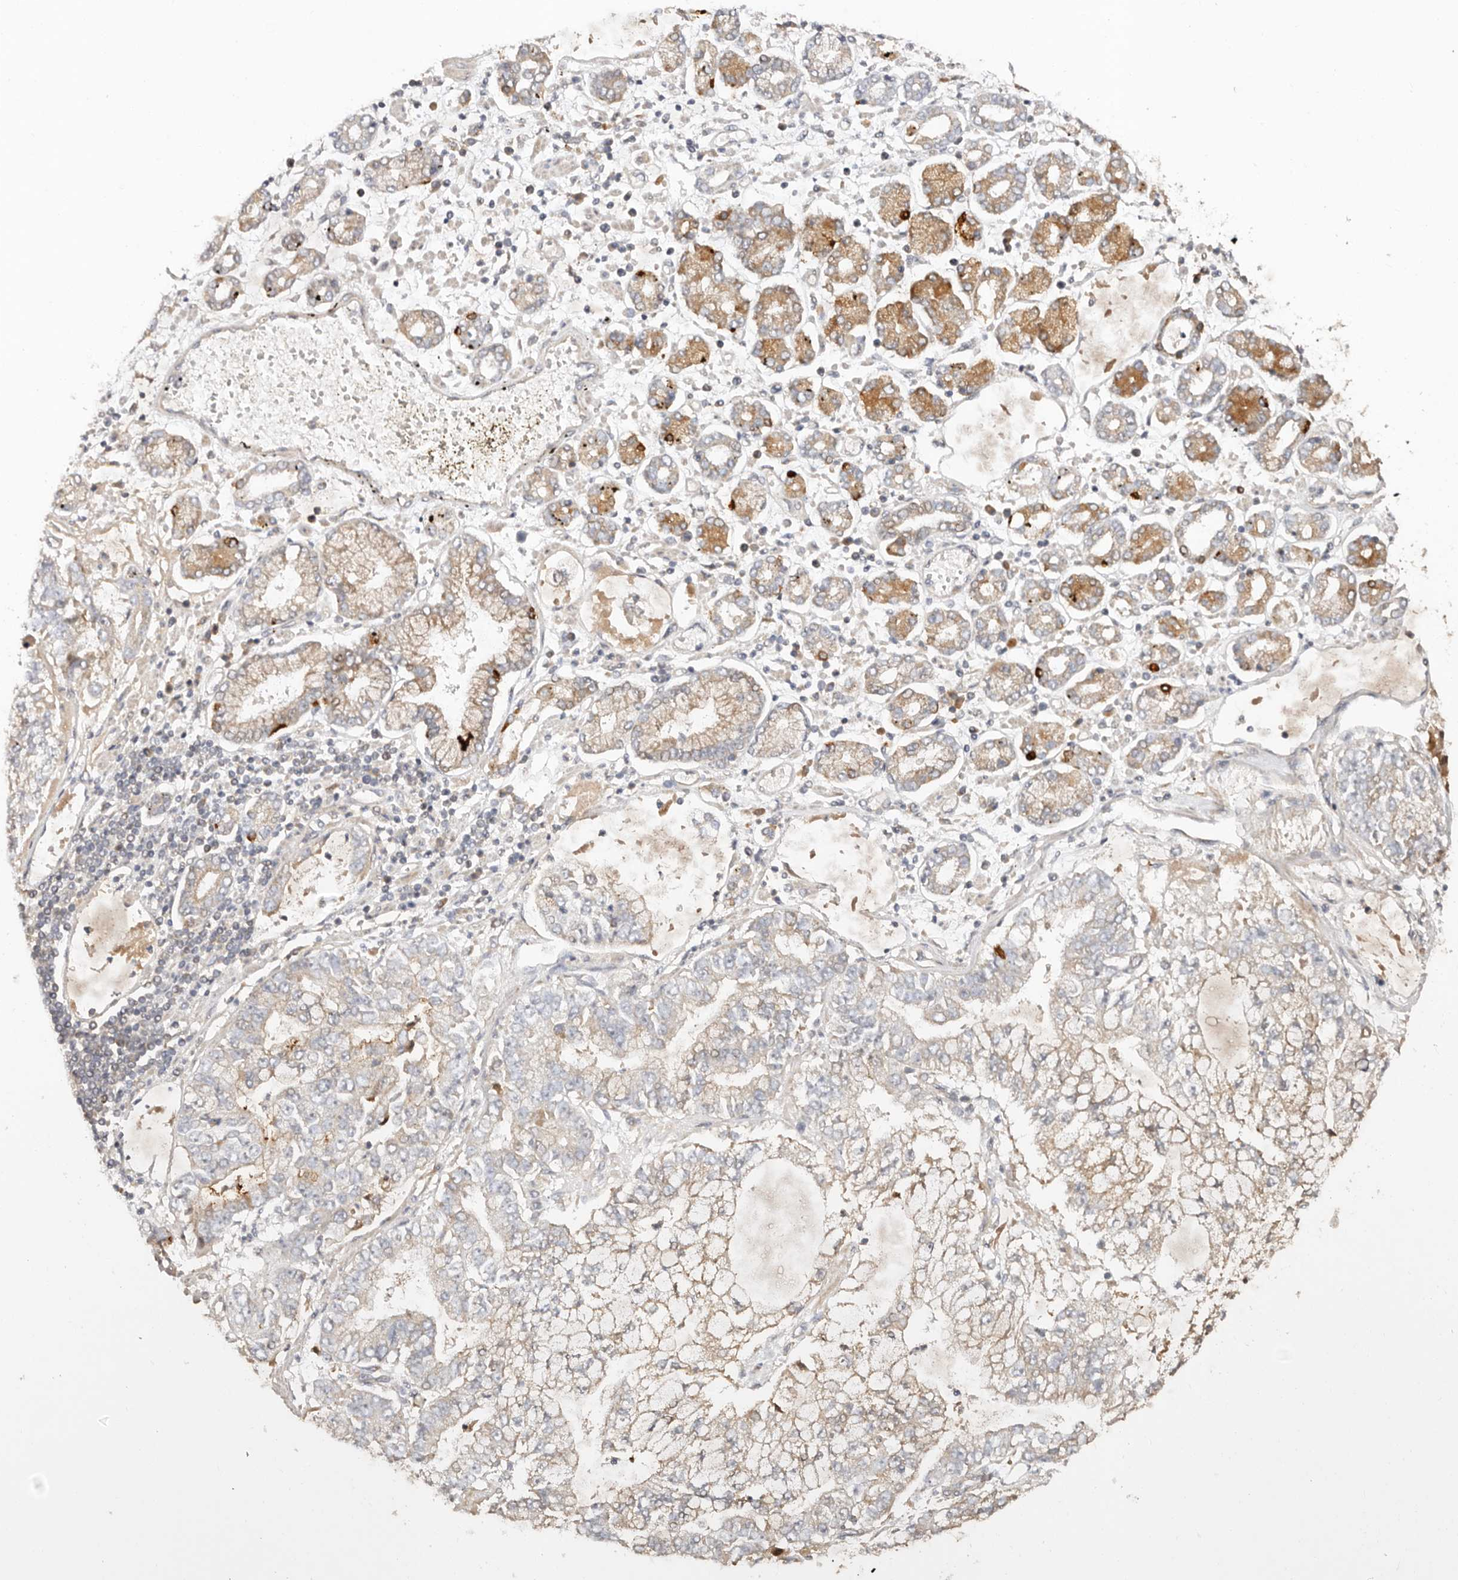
{"staining": {"intensity": "weak", "quantity": "<25%", "location": "cytoplasmic/membranous"}, "tissue": "stomach cancer", "cell_type": "Tumor cells", "image_type": "cancer", "snomed": [{"axis": "morphology", "description": "Adenocarcinoma, NOS"}, {"axis": "topography", "description": "Stomach"}], "caption": "Immunohistochemistry (IHC) micrograph of neoplastic tissue: stomach cancer stained with DAB displays no significant protein staining in tumor cells.", "gene": "DENND11", "patient": {"sex": "male", "age": 76}}